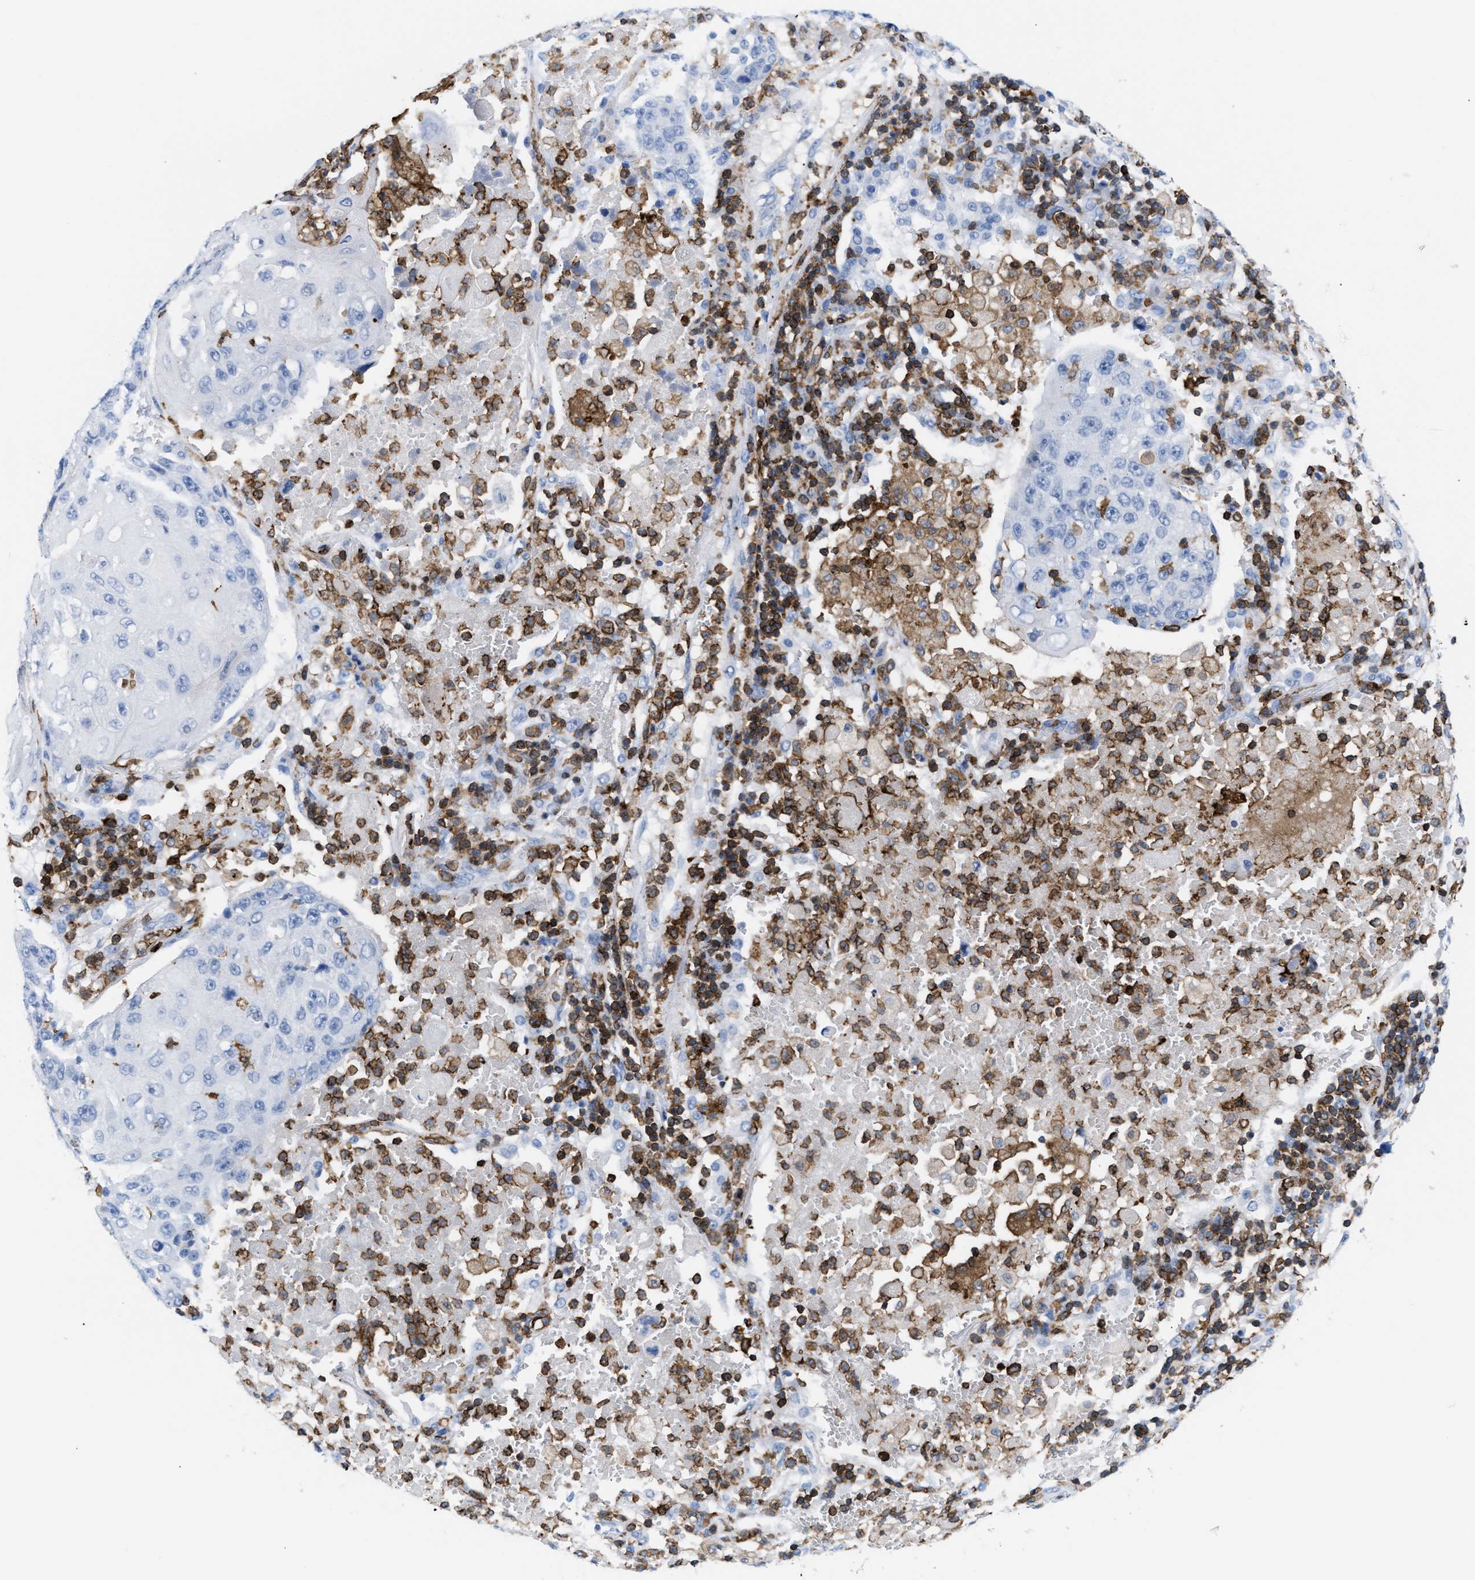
{"staining": {"intensity": "negative", "quantity": "none", "location": "none"}, "tissue": "lung cancer", "cell_type": "Tumor cells", "image_type": "cancer", "snomed": [{"axis": "morphology", "description": "Squamous cell carcinoma, NOS"}, {"axis": "topography", "description": "Lung"}], "caption": "Histopathology image shows no protein staining in tumor cells of lung squamous cell carcinoma tissue.", "gene": "LCP1", "patient": {"sex": "male", "age": 61}}